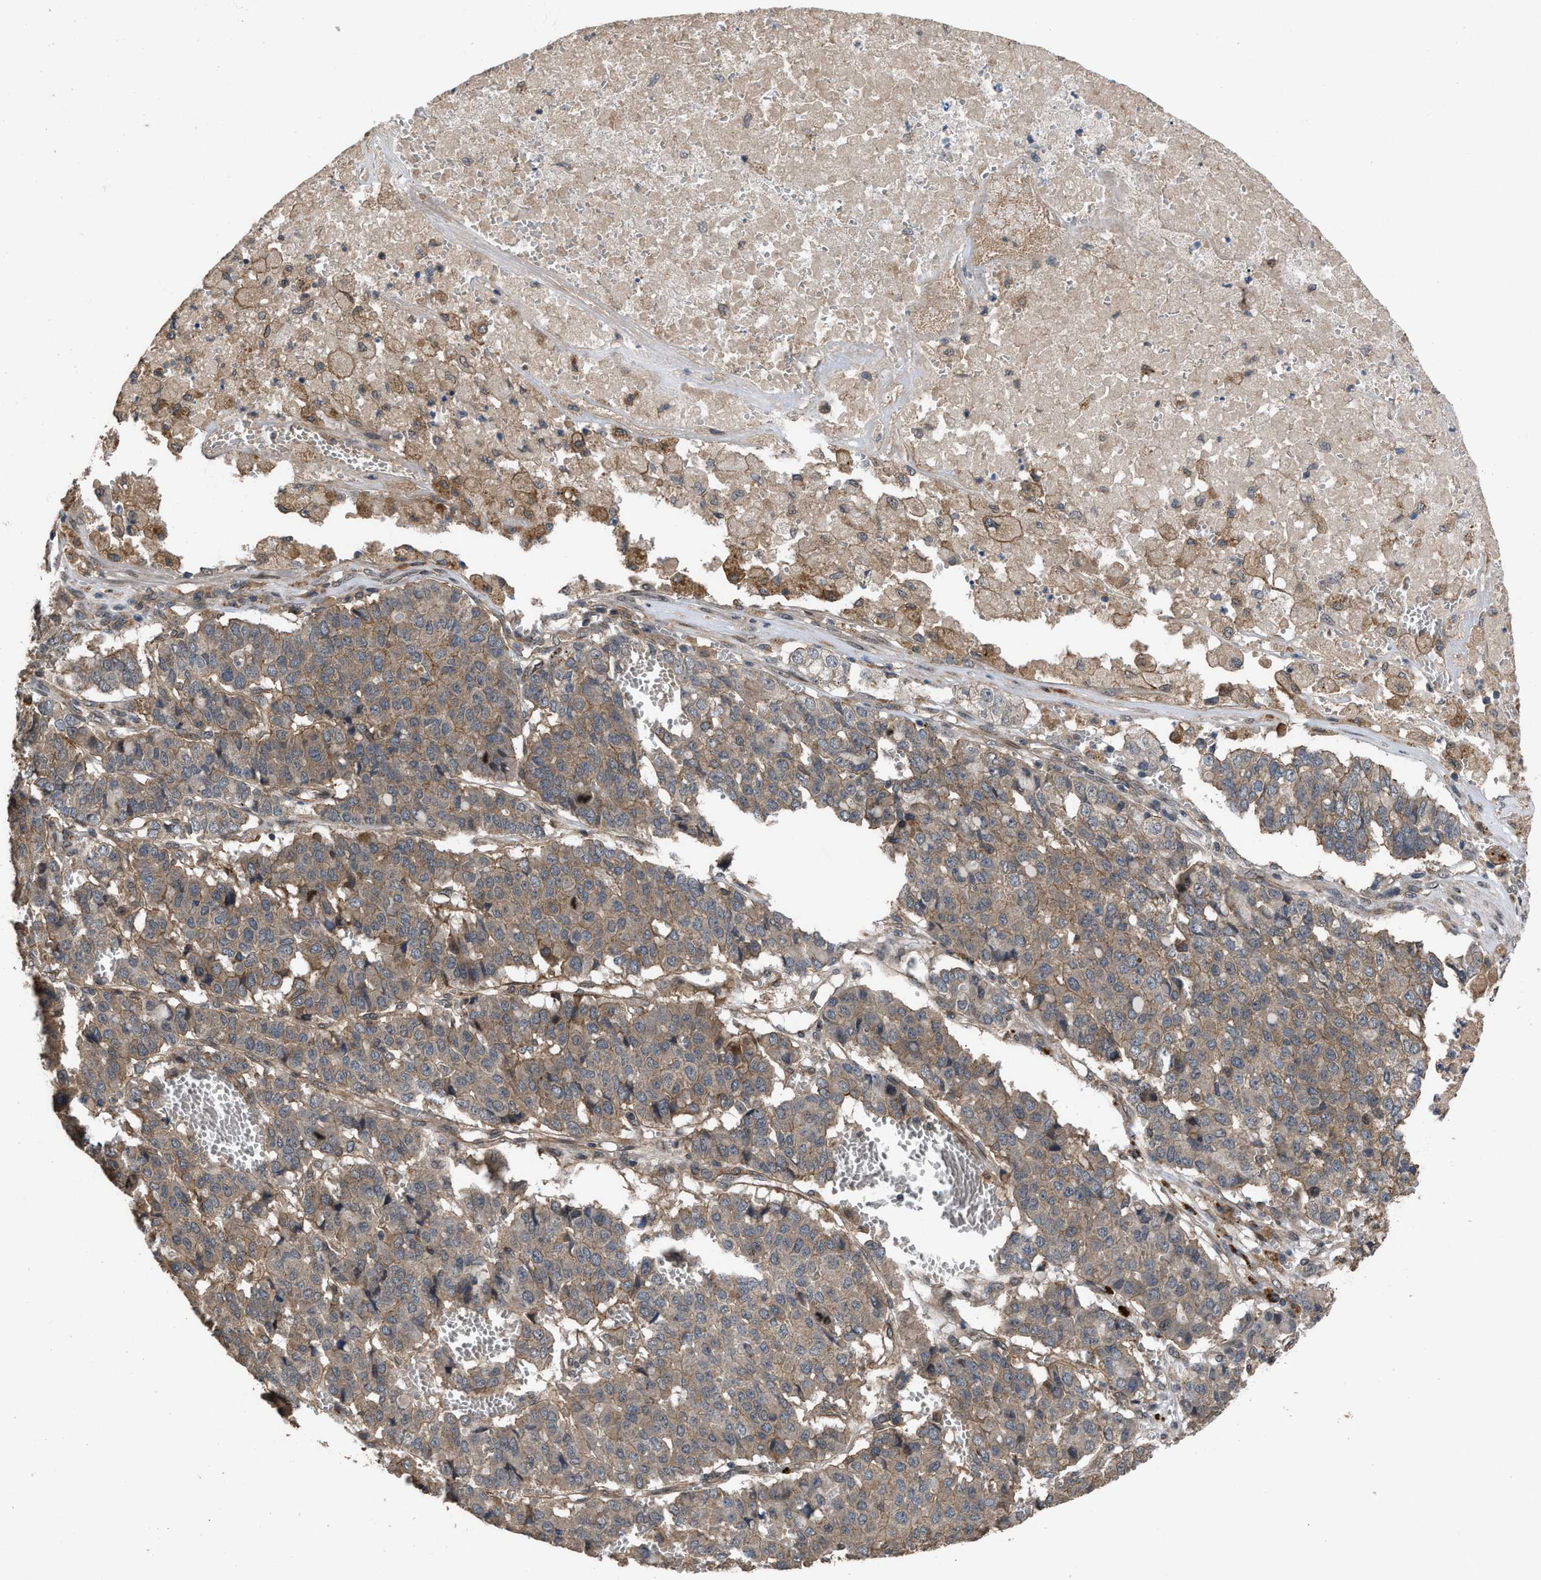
{"staining": {"intensity": "weak", "quantity": ">75%", "location": "cytoplasmic/membranous"}, "tissue": "pancreatic cancer", "cell_type": "Tumor cells", "image_type": "cancer", "snomed": [{"axis": "morphology", "description": "Adenocarcinoma, NOS"}, {"axis": "topography", "description": "Pancreas"}], "caption": "Protein staining of adenocarcinoma (pancreatic) tissue exhibits weak cytoplasmic/membranous staining in about >75% of tumor cells. (Stains: DAB (3,3'-diaminobenzidine) in brown, nuclei in blue, Microscopy: brightfield microscopy at high magnification).", "gene": "UTRN", "patient": {"sex": "male", "age": 50}}